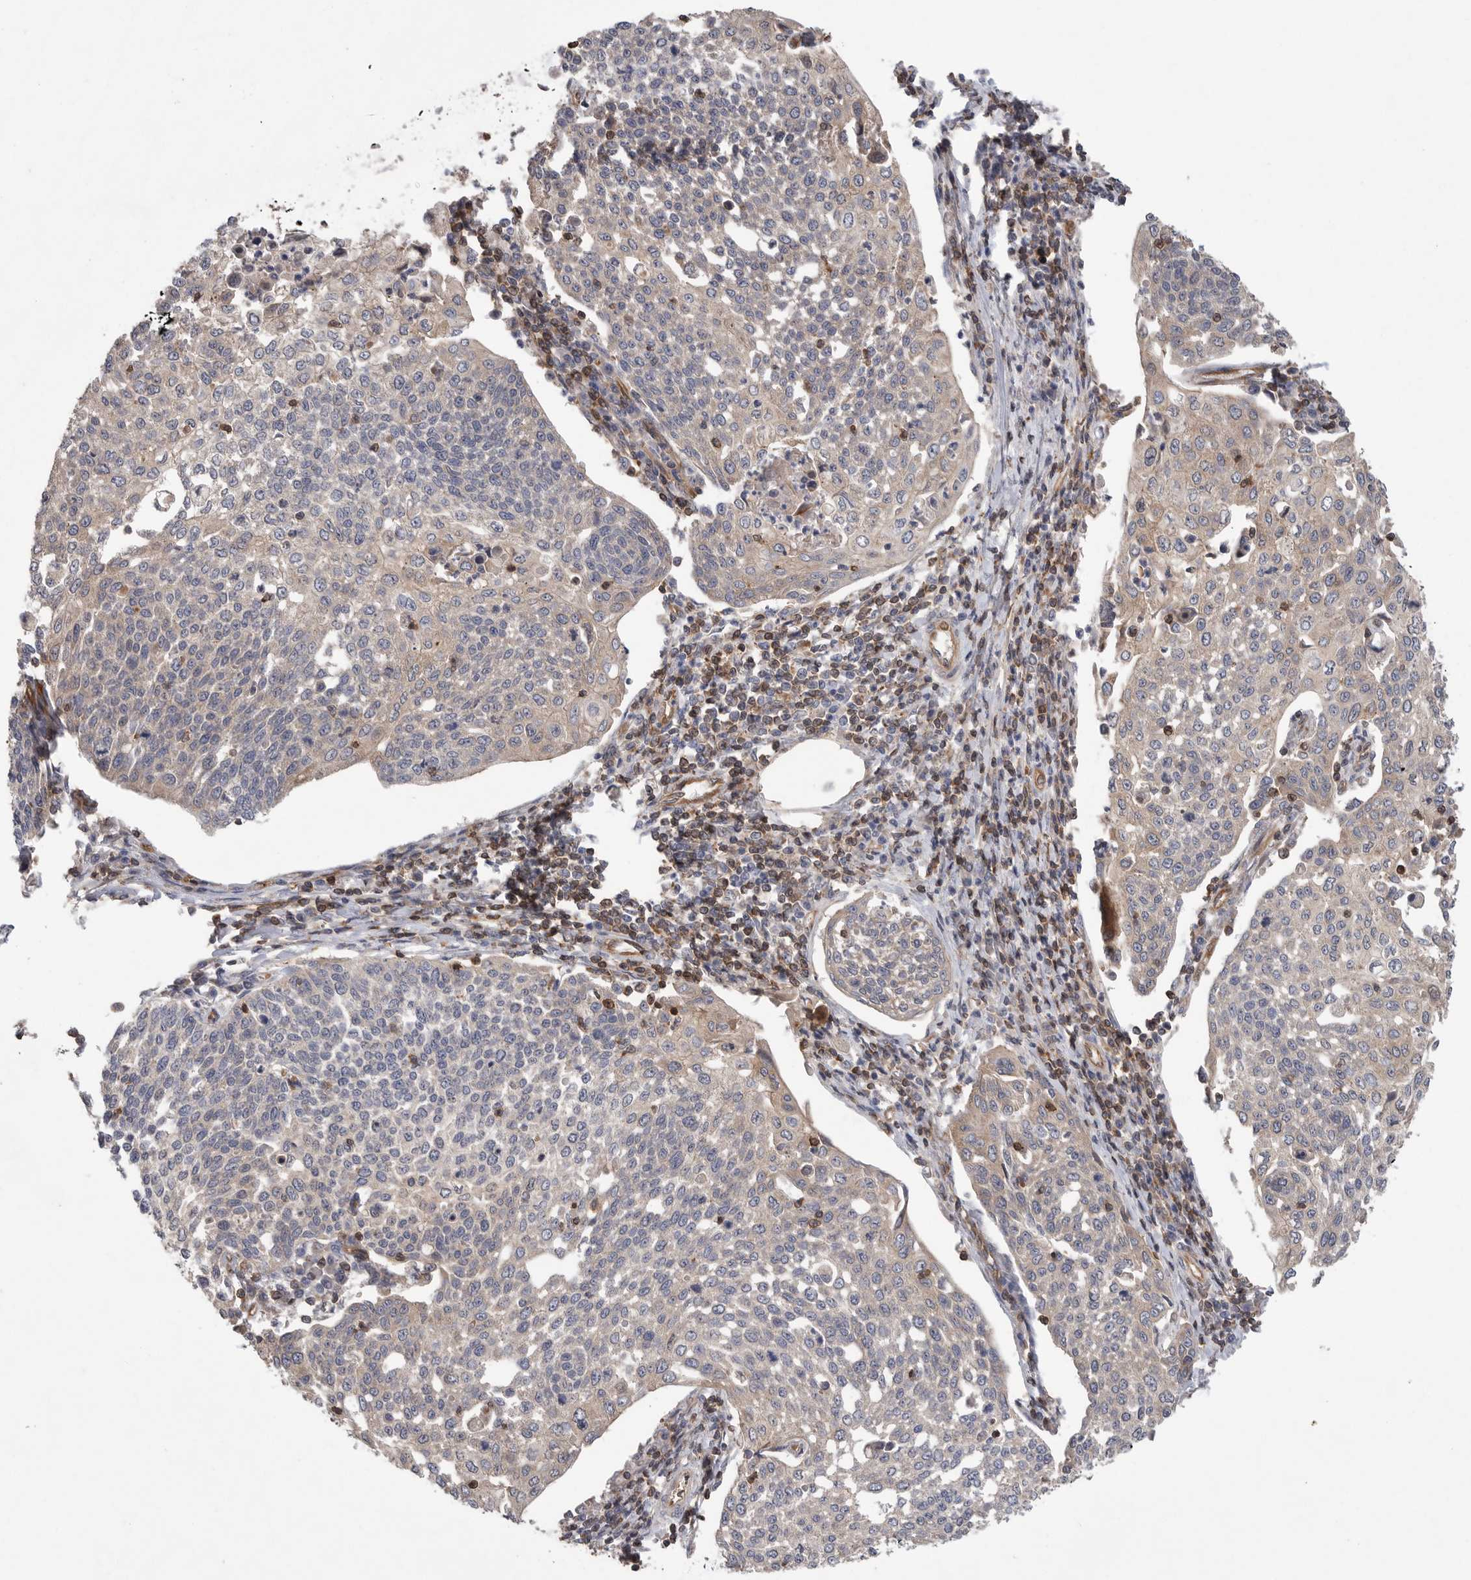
{"staining": {"intensity": "weak", "quantity": "<25%", "location": "cytoplasmic/membranous"}, "tissue": "cervical cancer", "cell_type": "Tumor cells", "image_type": "cancer", "snomed": [{"axis": "morphology", "description": "Squamous cell carcinoma, NOS"}, {"axis": "topography", "description": "Cervix"}], "caption": "Photomicrograph shows no protein expression in tumor cells of cervical cancer tissue. (Brightfield microscopy of DAB (3,3'-diaminobenzidine) immunohistochemistry at high magnification).", "gene": "PRKCH", "patient": {"sex": "female", "age": 34}}